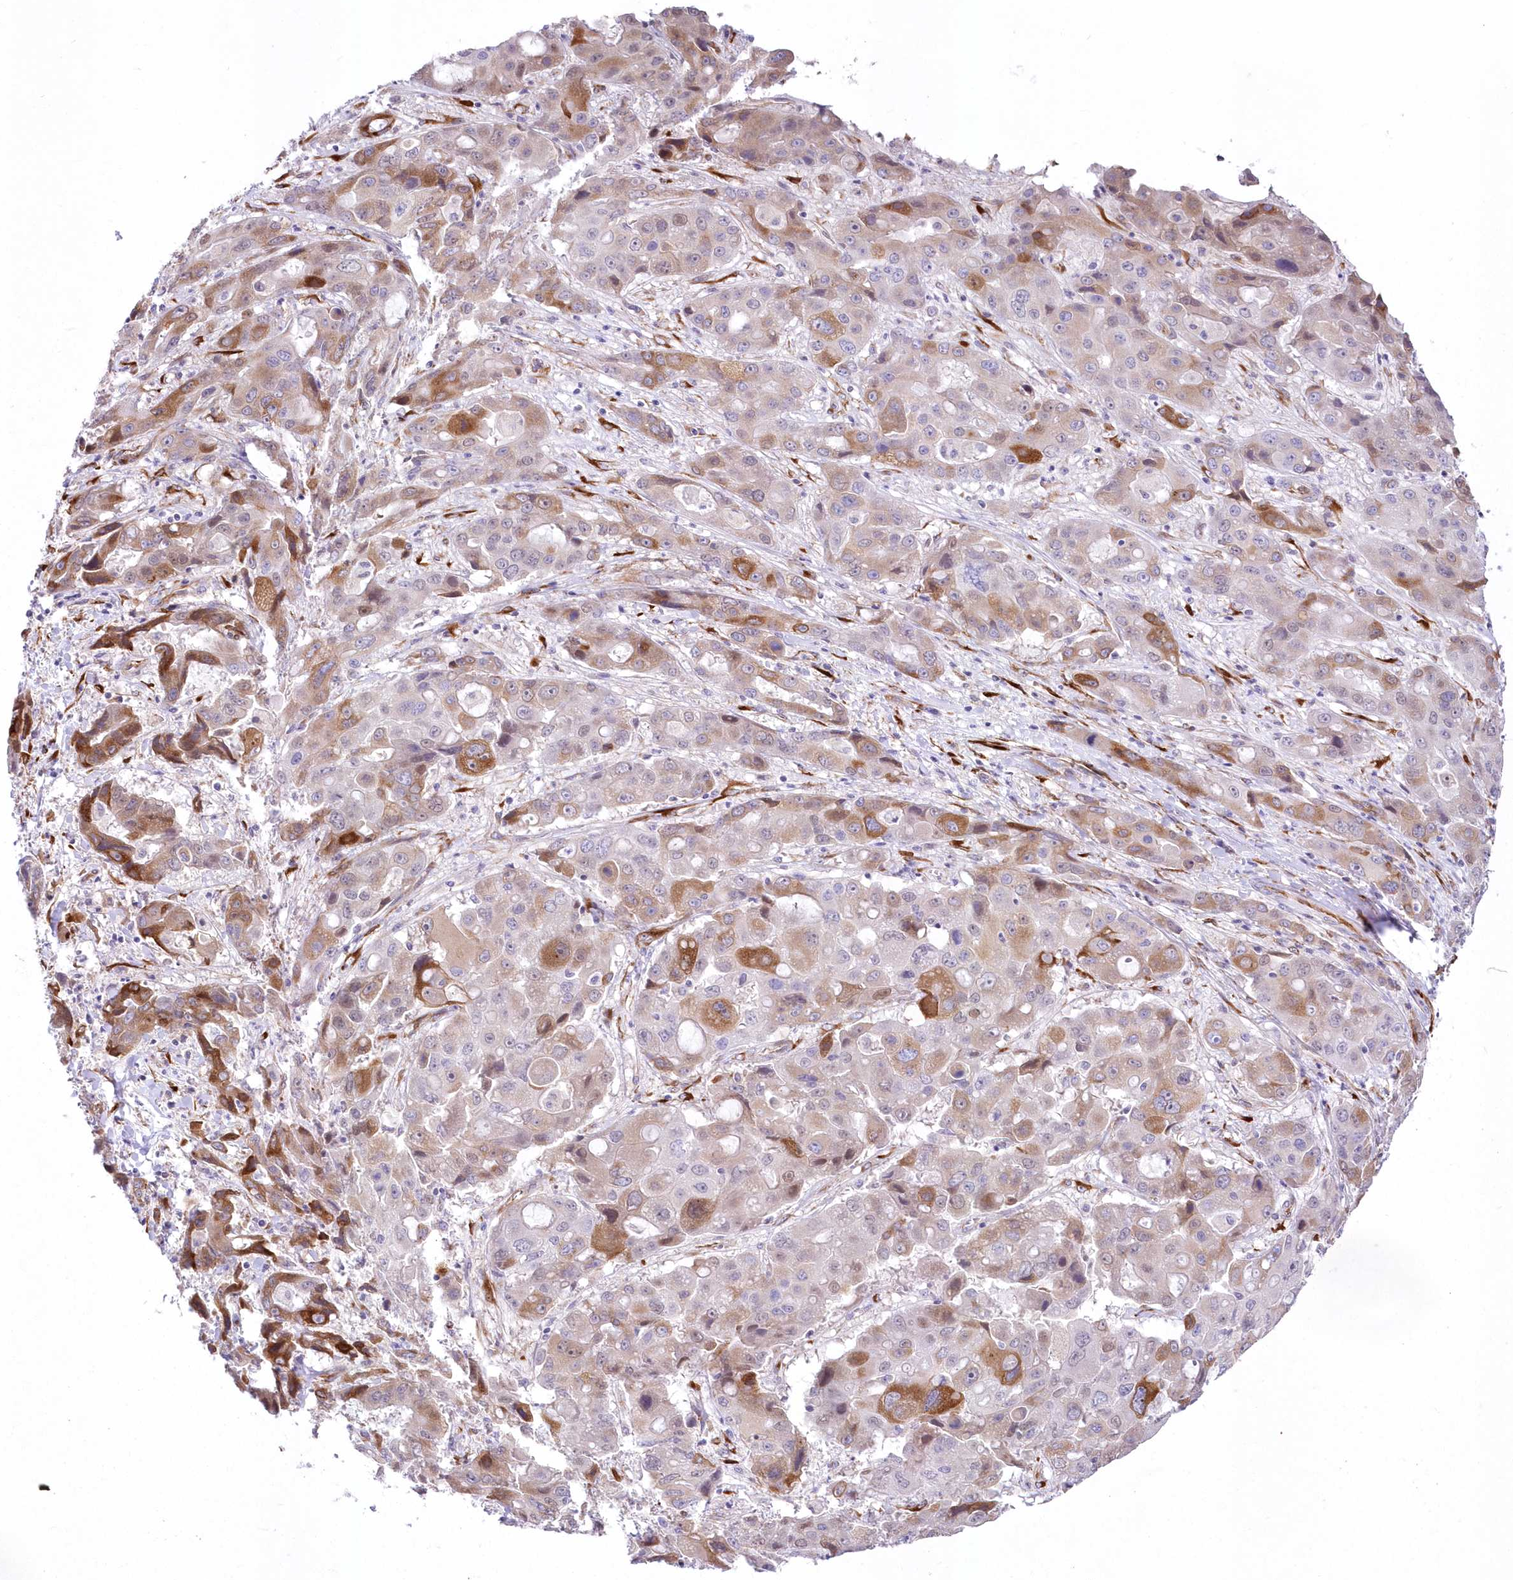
{"staining": {"intensity": "moderate", "quantity": "25%-75%", "location": "cytoplasmic/membranous"}, "tissue": "liver cancer", "cell_type": "Tumor cells", "image_type": "cancer", "snomed": [{"axis": "morphology", "description": "Cholangiocarcinoma"}, {"axis": "topography", "description": "Liver"}], "caption": "IHC staining of cholangiocarcinoma (liver), which displays medium levels of moderate cytoplasmic/membranous expression in approximately 25%-75% of tumor cells indicating moderate cytoplasmic/membranous protein expression. The staining was performed using DAB (3,3'-diaminobenzidine) (brown) for protein detection and nuclei were counterstained in hematoxylin (blue).", "gene": "YTHDC2", "patient": {"sex": "male", "age": 67}}